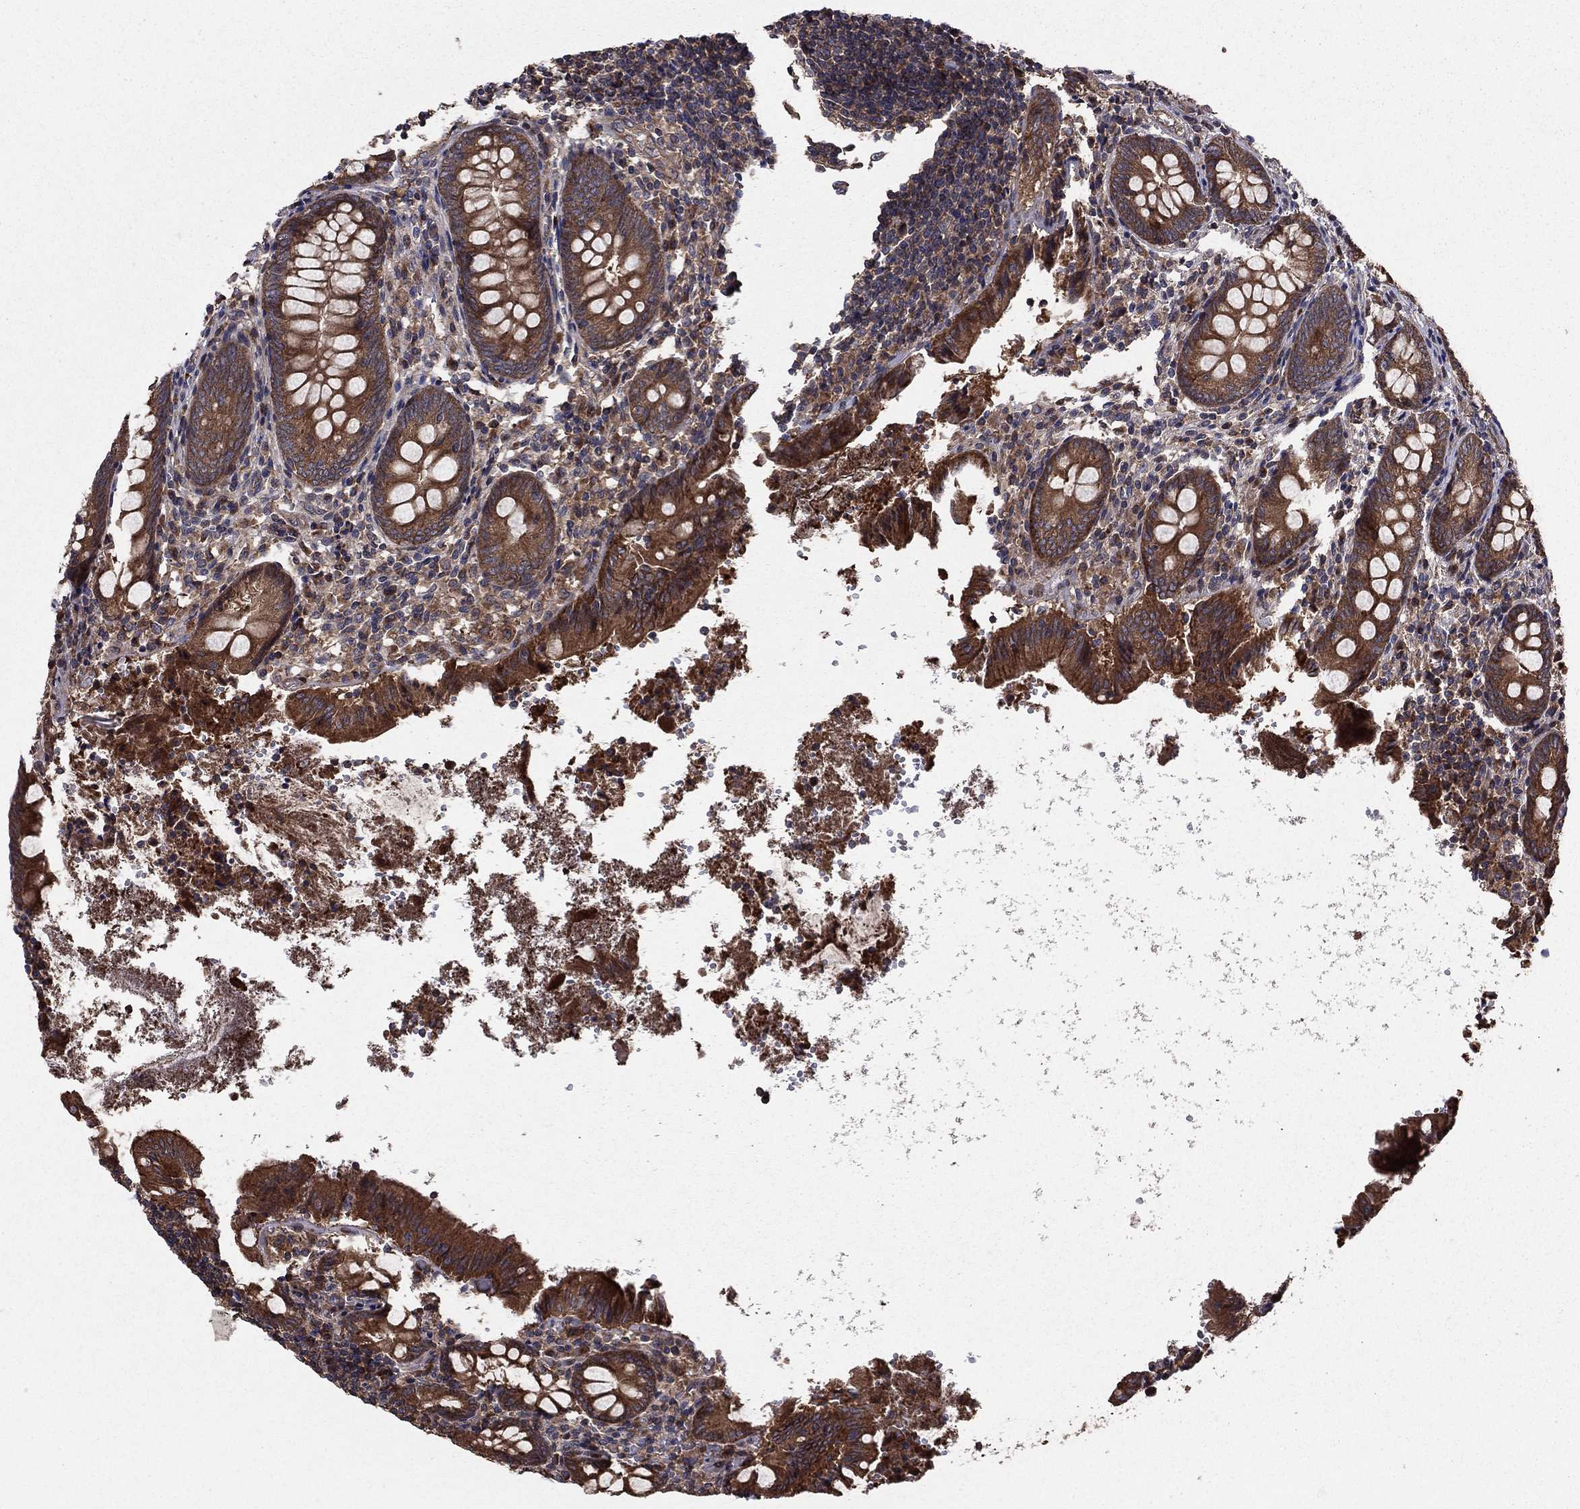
{"staining": {"intensity": "strong", "quantity": ">75%", "location": "cytoplasmic/membranous"}, "tissue": "appendix", "cell_type": "Glandular cells", "image_type": "normal", "snomed": [{"axis": "morphology", "description": "Normal tissue, NOS"}, {"axis": "topography", "description": "Appendix"}], "caption": "A high-resolution micrograph shows IHC staining of normal appendix, which reveals strong cytoplasmic/membranous staining in approximately >75% of glandular cells. (Stains: DAB in brown, nuclei in blue, Microscopy: brightfield microscopy at high magnification).", "gene": "BABAM2", "patient": {"sex": "female", "age": 23}}